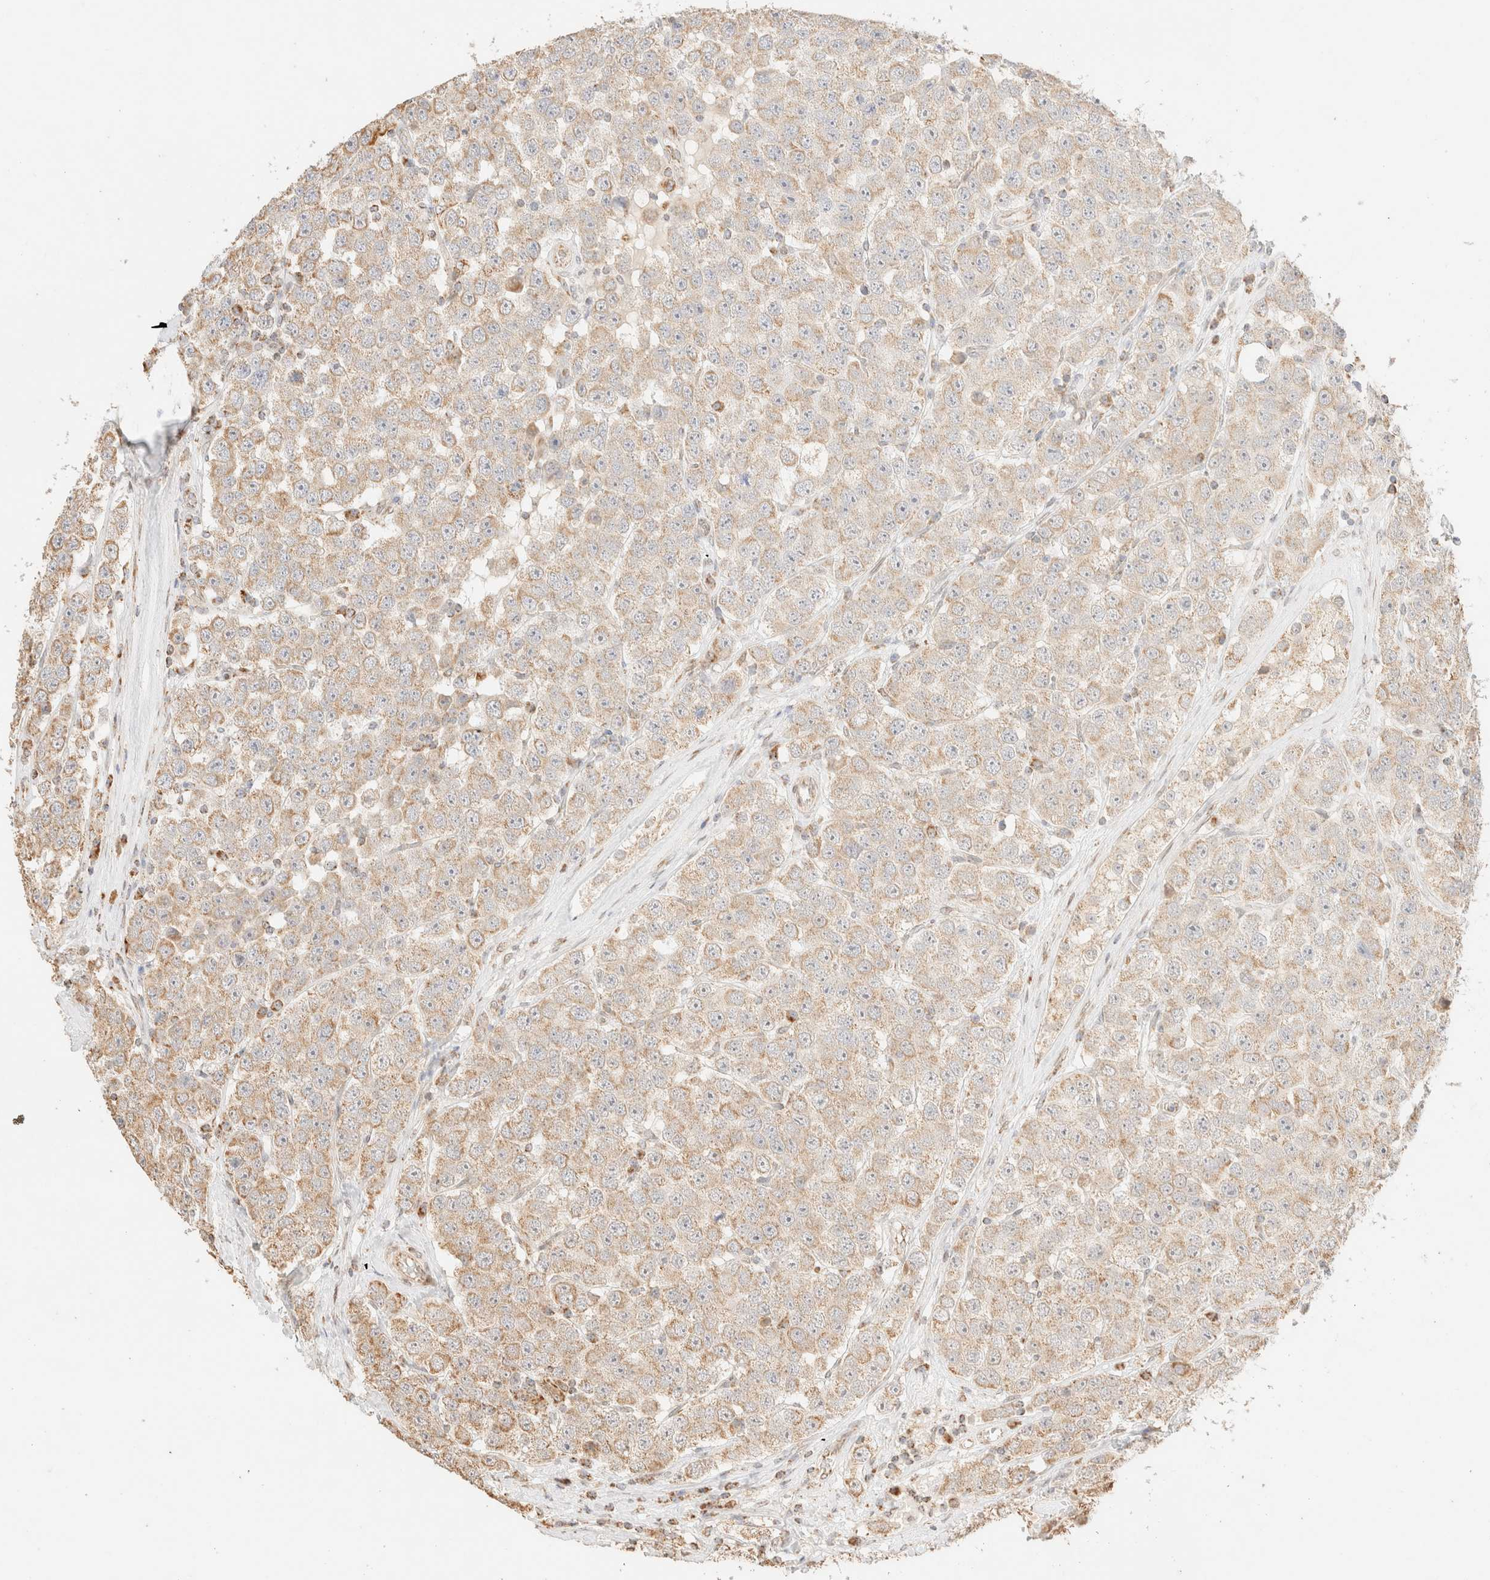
{"staining": {"intensity": "weak", "quantity": ">75%", "location": "cytoplasmic/membranous"}, "tissue": "testis cancer", "cell_type": "Tumor cells", "image_type": "cancer", "snomed": [{"axis": "morphology", "description": "Seminoma, NOS"}, {"axis": "morphology", "description": "Carcinoma, Embryonal, NOS"}, {"axis": "topography", "description": "Testis"}], "caption": "Immunohistochemistry of testis cancer (seminoma) demonstrates low levels of weak cytoplasmic/membranous expression in approximately >75% of tumor cells.", "gene": "TACO1", "patient": {"sex": "male", "age": 28}}